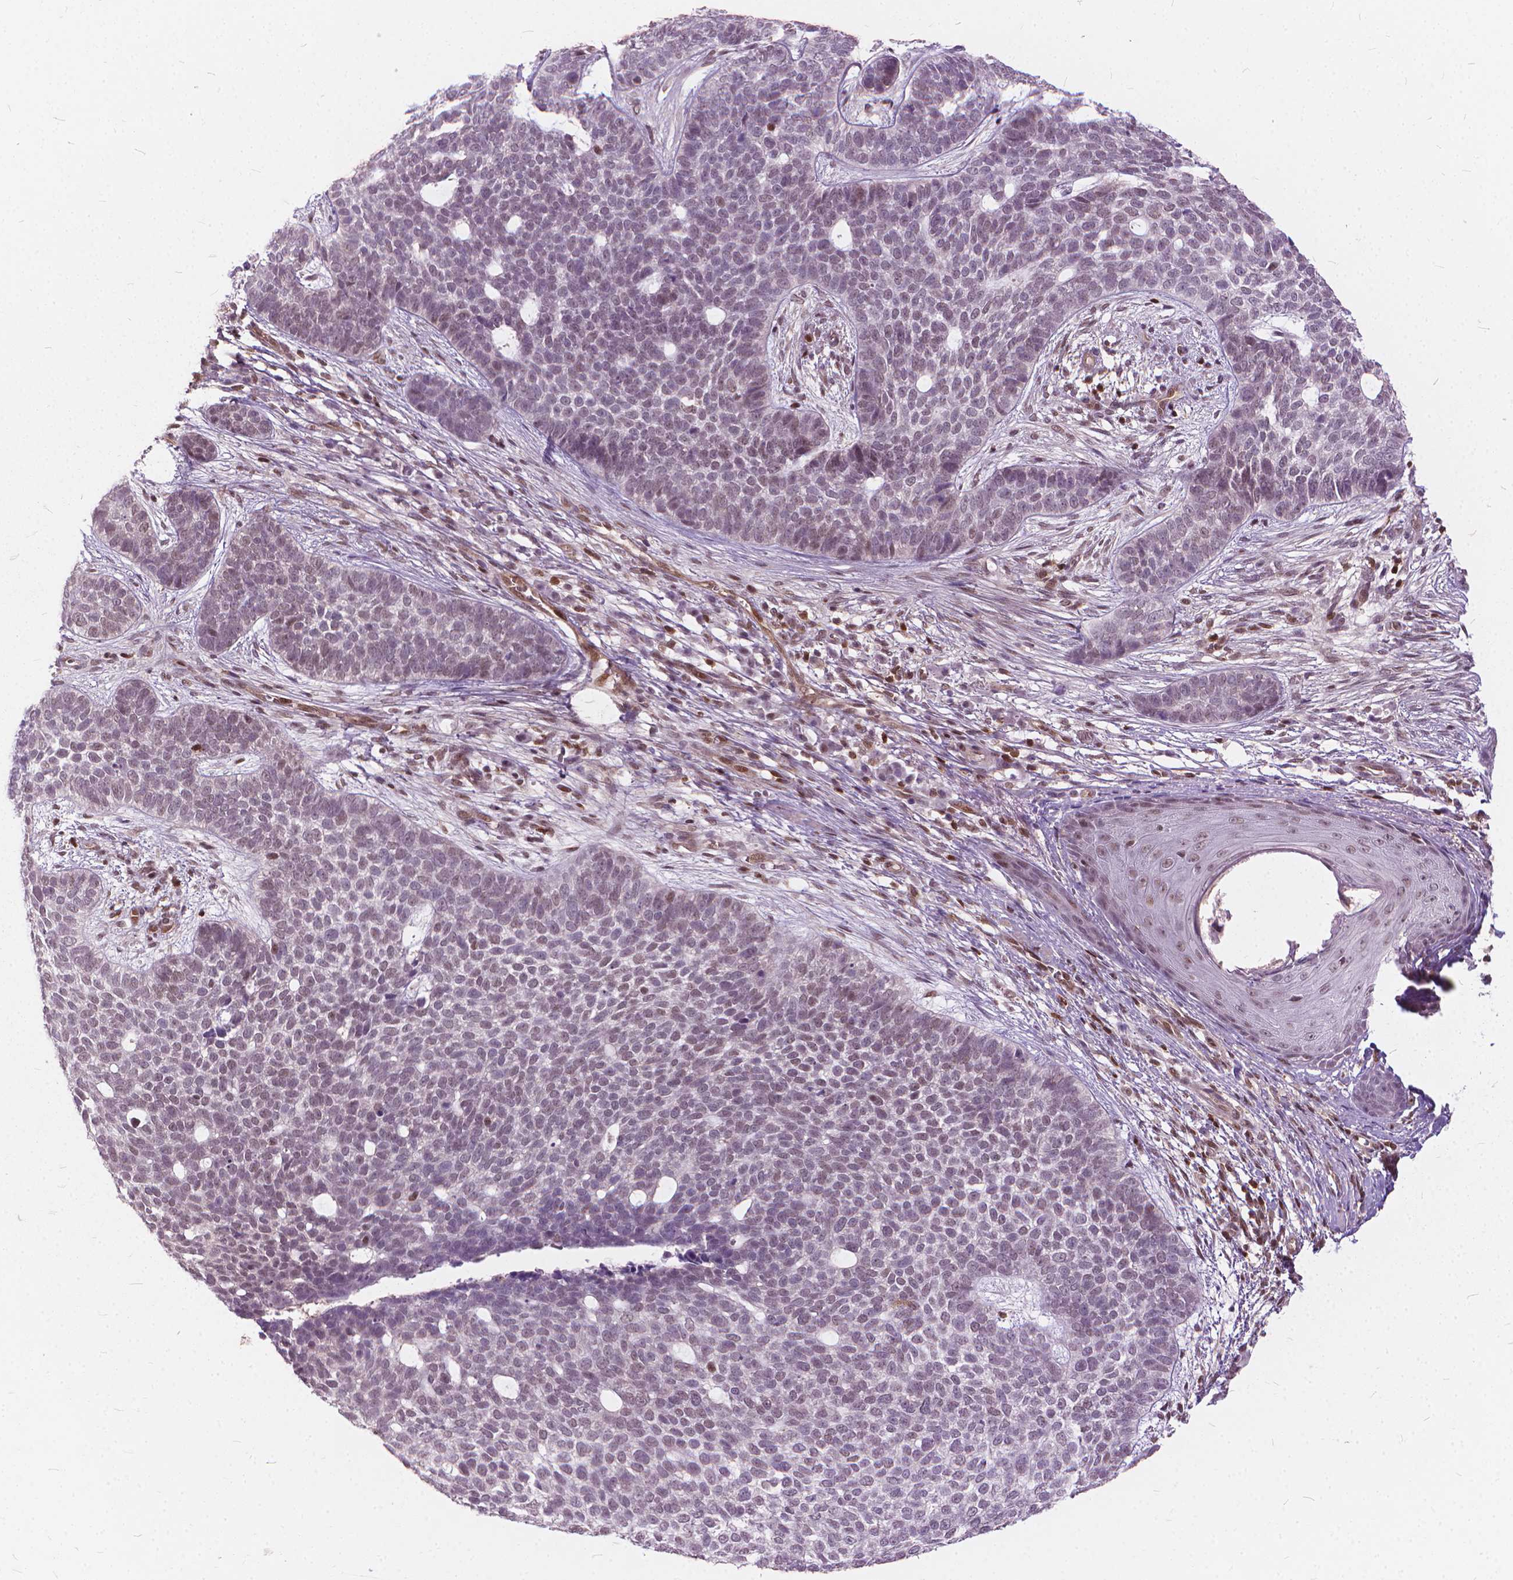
{"staining": {"intensity": "weak", "quantity": "<25%", "location": "nuclear"}, "tissue": "skin cancer", "cell_type": "Tumor cells", "image_type": "cancer", "snomed": [{"axis": "morphology", "description": "Basal cell carcinoma"}, {"axis": "topography", "description": "Skin"}], "caption": "Tumor cells are negative for brown protein staining in basal cell carcinoma (skin).", "gene": "STAT5B", "patient": {"sex": "female", "age": 69}}